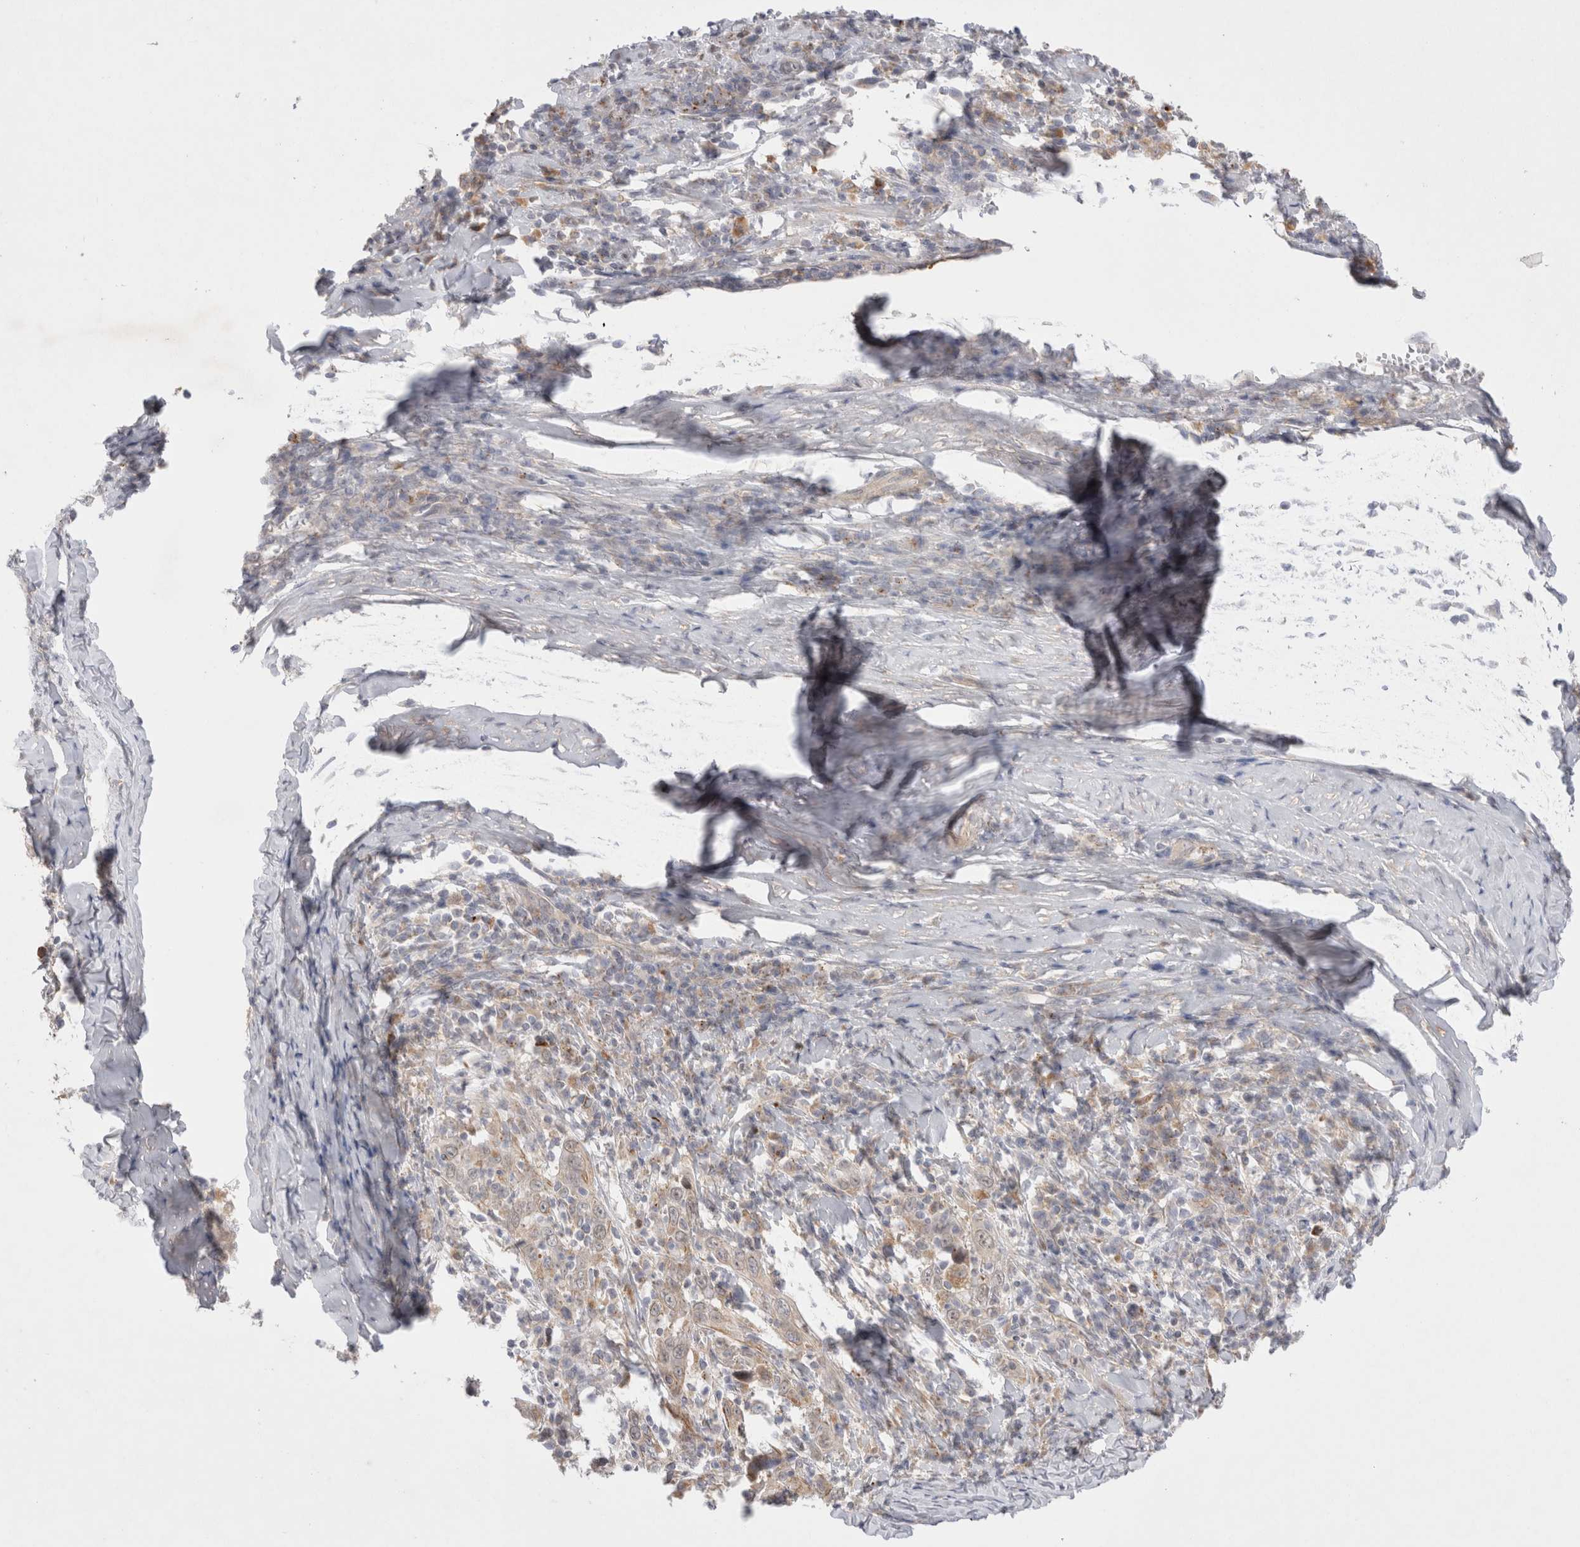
{"staining": {"intensity": "weak", "quantity": "<25%", "location": "cytoplasmic/membranous"}, "tissue": "cervical cancer", "cell_type": "Tumor cells", "image_type": "cancer", "snomed": [{"axis": "morphology", "description": "Squamous cell carcinoma, NOS"}, {"axis": "topography", "description": "Cervix"}], "caption": "High power microscopy image of an immunohistochemistry (IHC) image of cervical squamous cell carcinoma, revealing no significant expression in tumor cells.", "gene": "NPC1", "patient": {"sex": "female", "age": 46}}